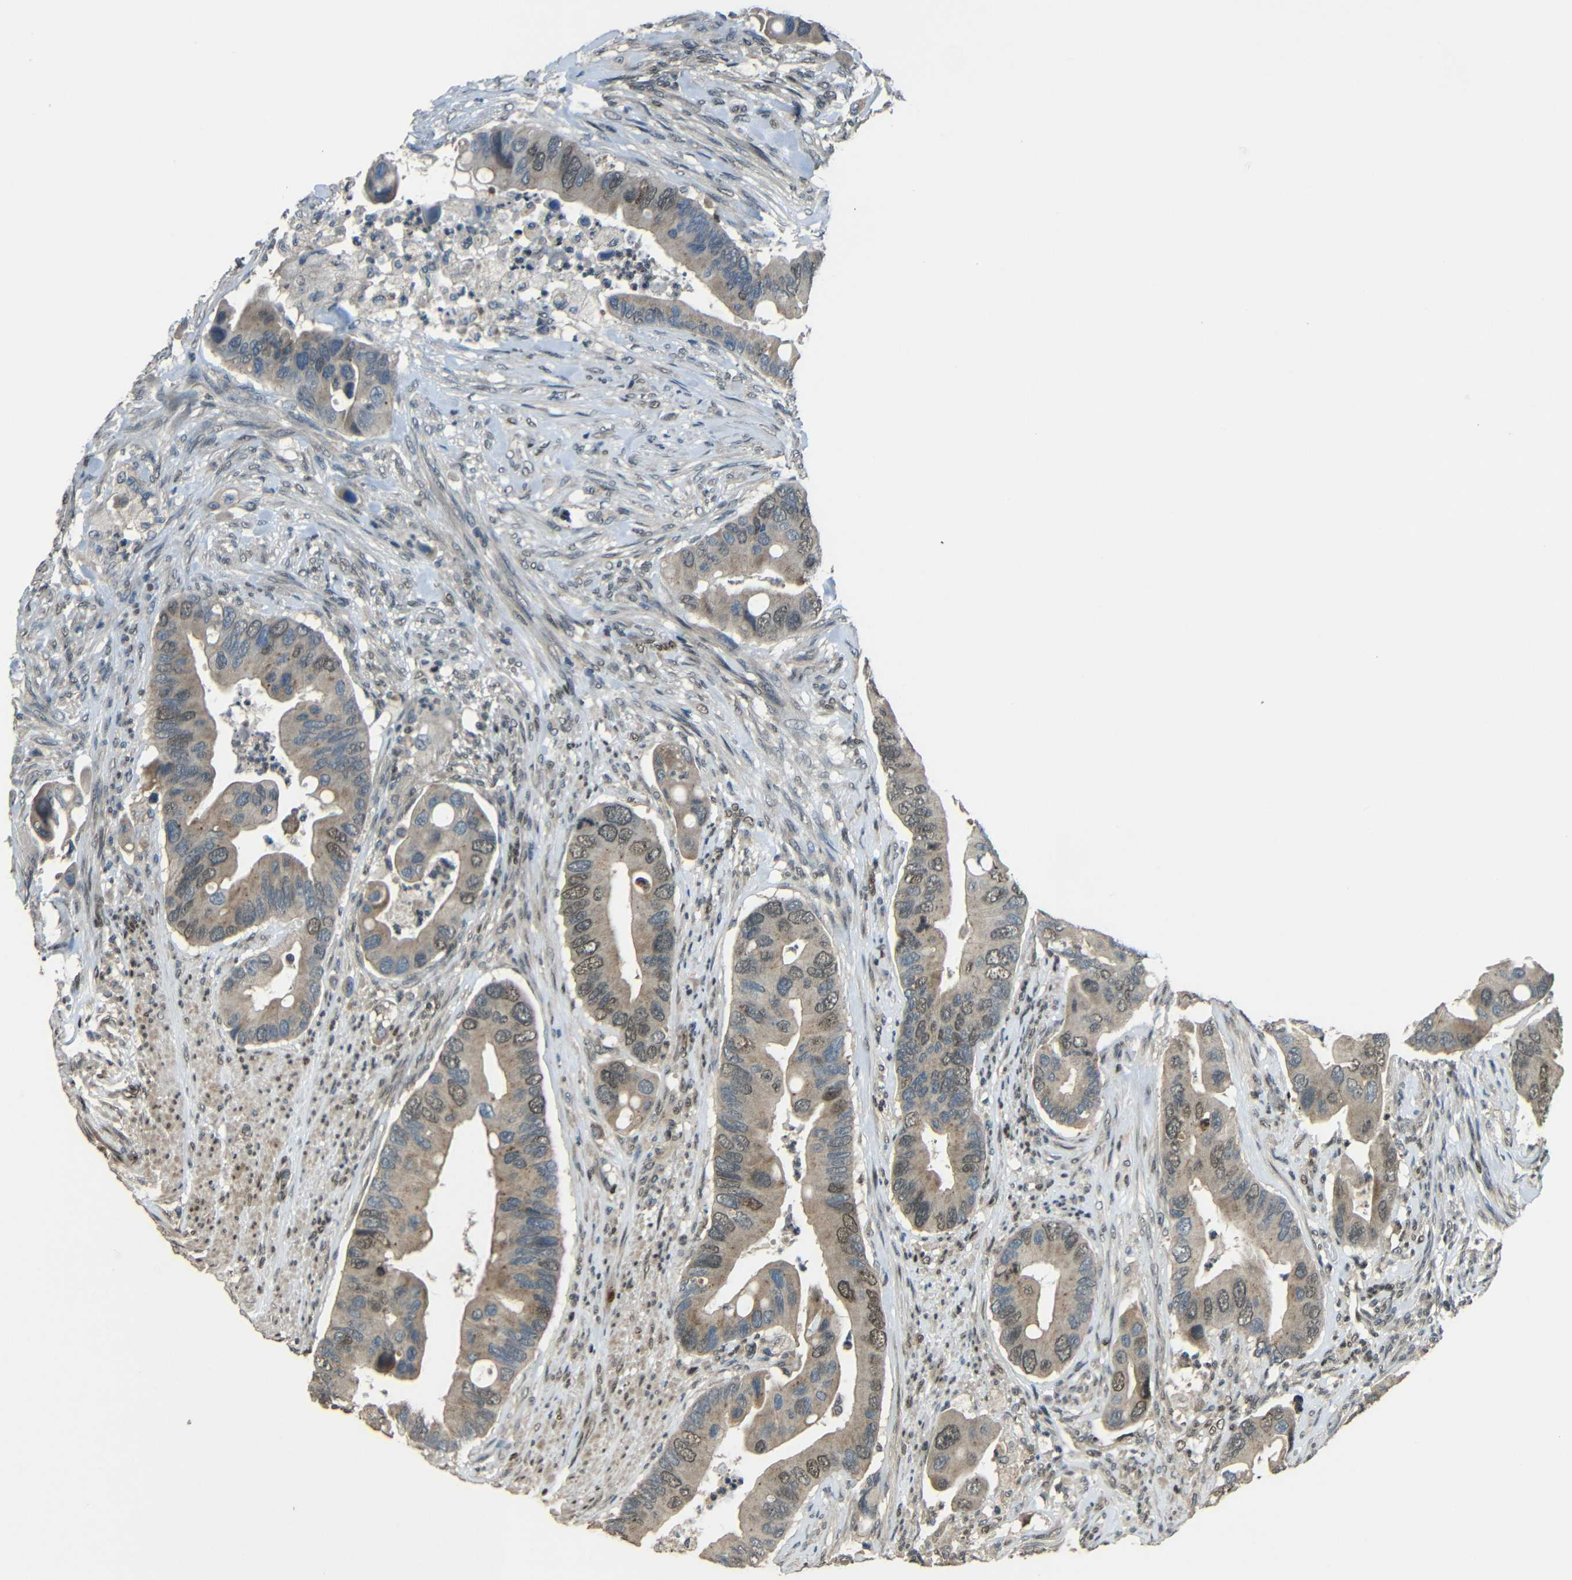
{"staining": {"intensity": "moderate", "quantity": "25%-75%", "location": "cytoplasmic/membranous,nuclear"}, "tissue": "colorectal cancer", "cell_type": "Tumor cells", "image_type": "cancer", "snomed": [{"axis": "morphology", "description": "Adenocarcinoma, NOS"}, {"axis": "topography", "description": "Rectum"}], "caption": "Immunohistochemical staining of human colorectal cancer shows medium levels of moderate cytoplasmic/membranous and nuclear protein positivity in about 25%-75% of tumor cells.", "gene": "PSIP1", "patient": {"sex": "female", "age": 57}}